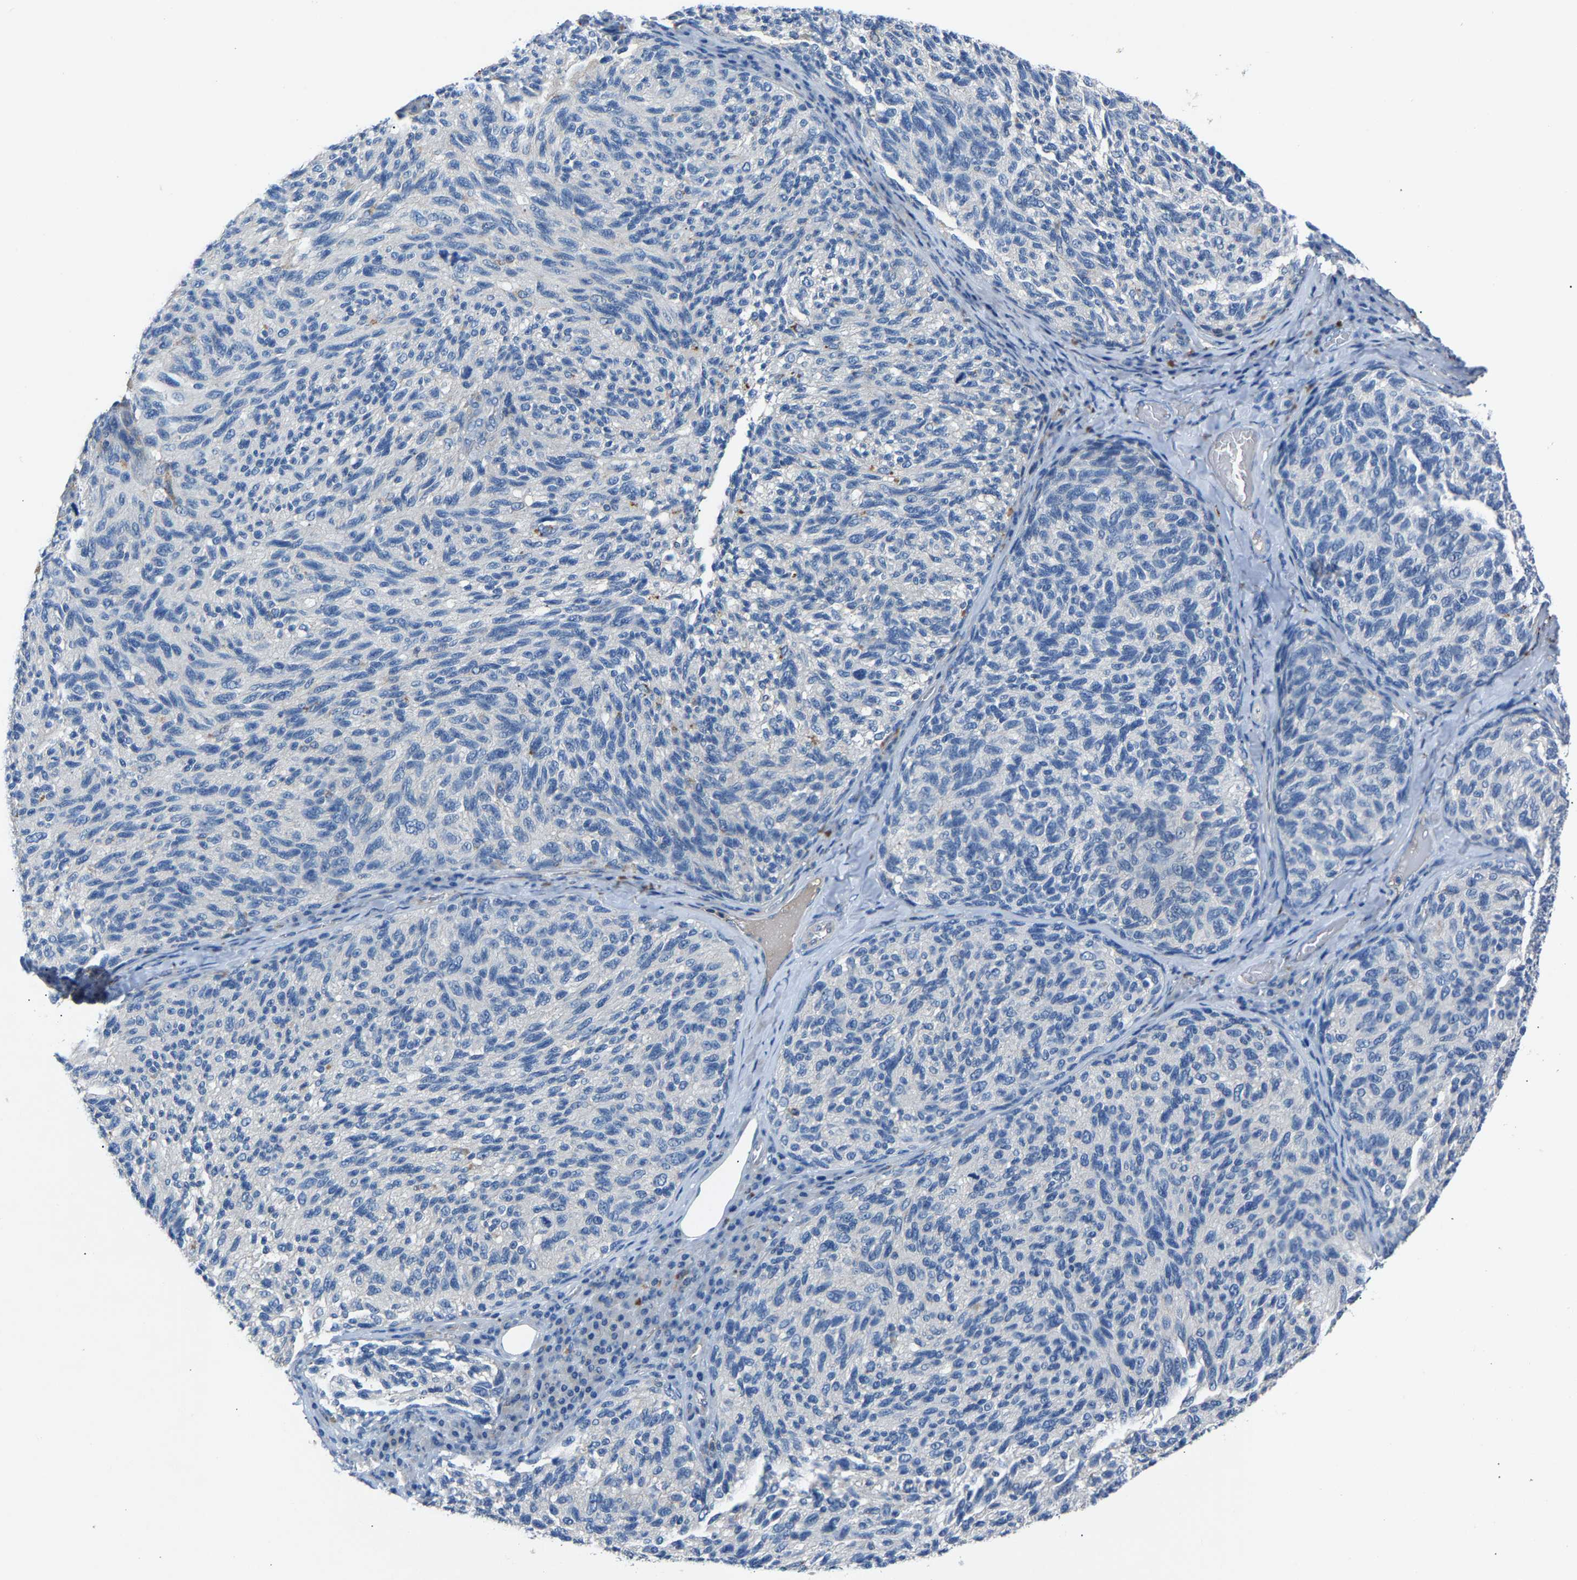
{"staining": {"intensity": "negative", "quantity": "none", "location": "none"}, "tissue": "melanoma", "cell_type": "Tumor cells", "image_type": "cancer", "snomed": [{"axis": "morphology", "description": "Malignant melanoma, NOS"}, {"axis": "topography", "description": "Skin"}], "caption": "Malignant melanoma was stained to show a protein in brown. There is no significant positivity in tumor cells.", "gene": "DNAAF5", "patient": {"sex": "female", "age": 73}}